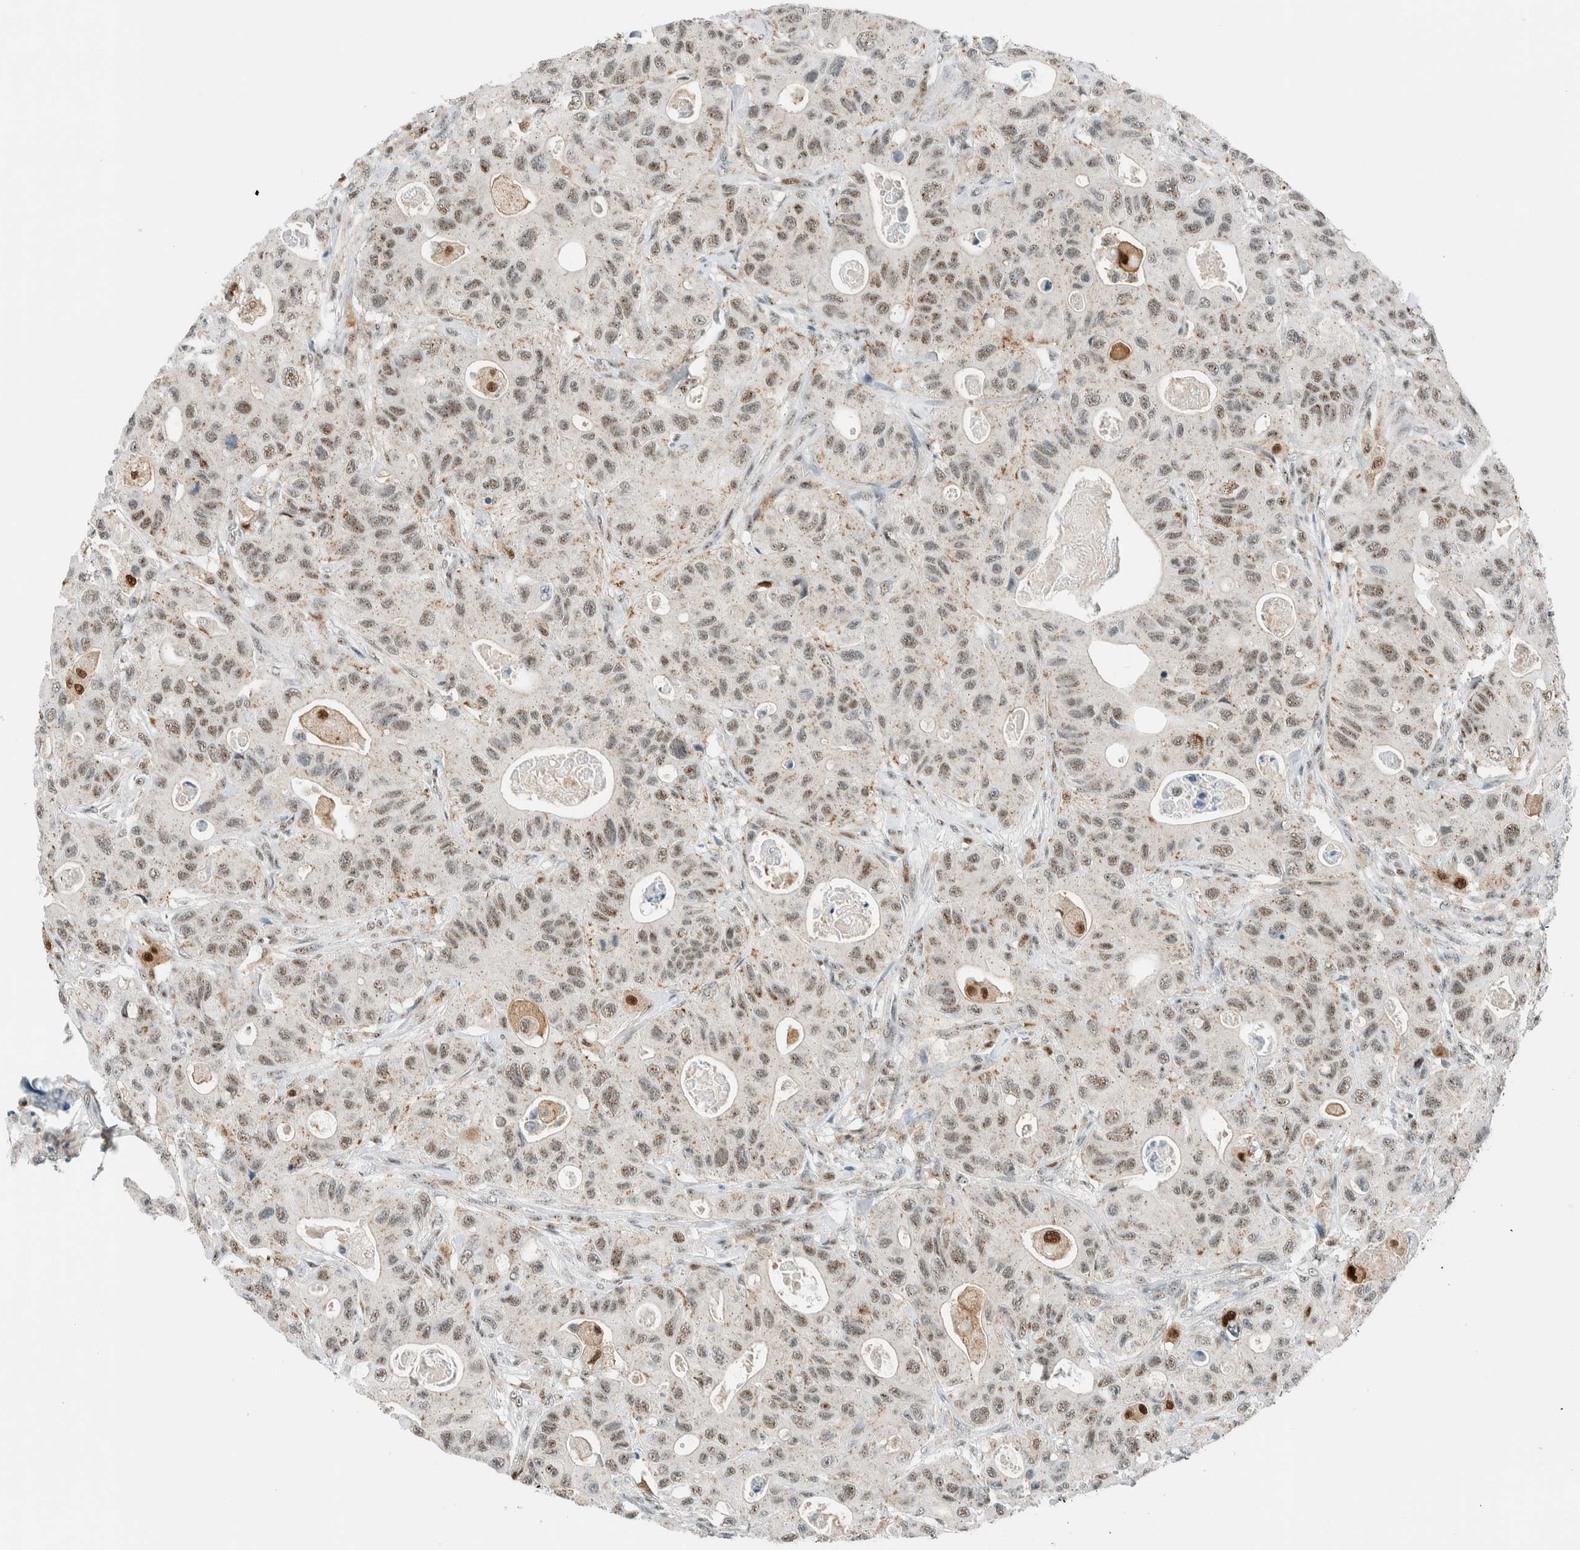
{"staining": {"intensity": "weak", "quantity": ">75%", "location": "cytoplasmic/membranous,nuclear"}, "tissue": "colorectal cancer", "cell_type": "Tumor cells", "image_type": "cancer", "snomed": [{"axis": "morphology", "description": "Adenocarcinoma, NOS"}, {"axis": "topography", "description": "Colon"}], "caption": "Colorectal cancer stained for a protein (brown) displays weak cytoplasmic/membranous and nuclear positive expression in about >75% of tumor cells.", "gene": "CYSRT1", "patient": {"sex": "female", "age": 46}}